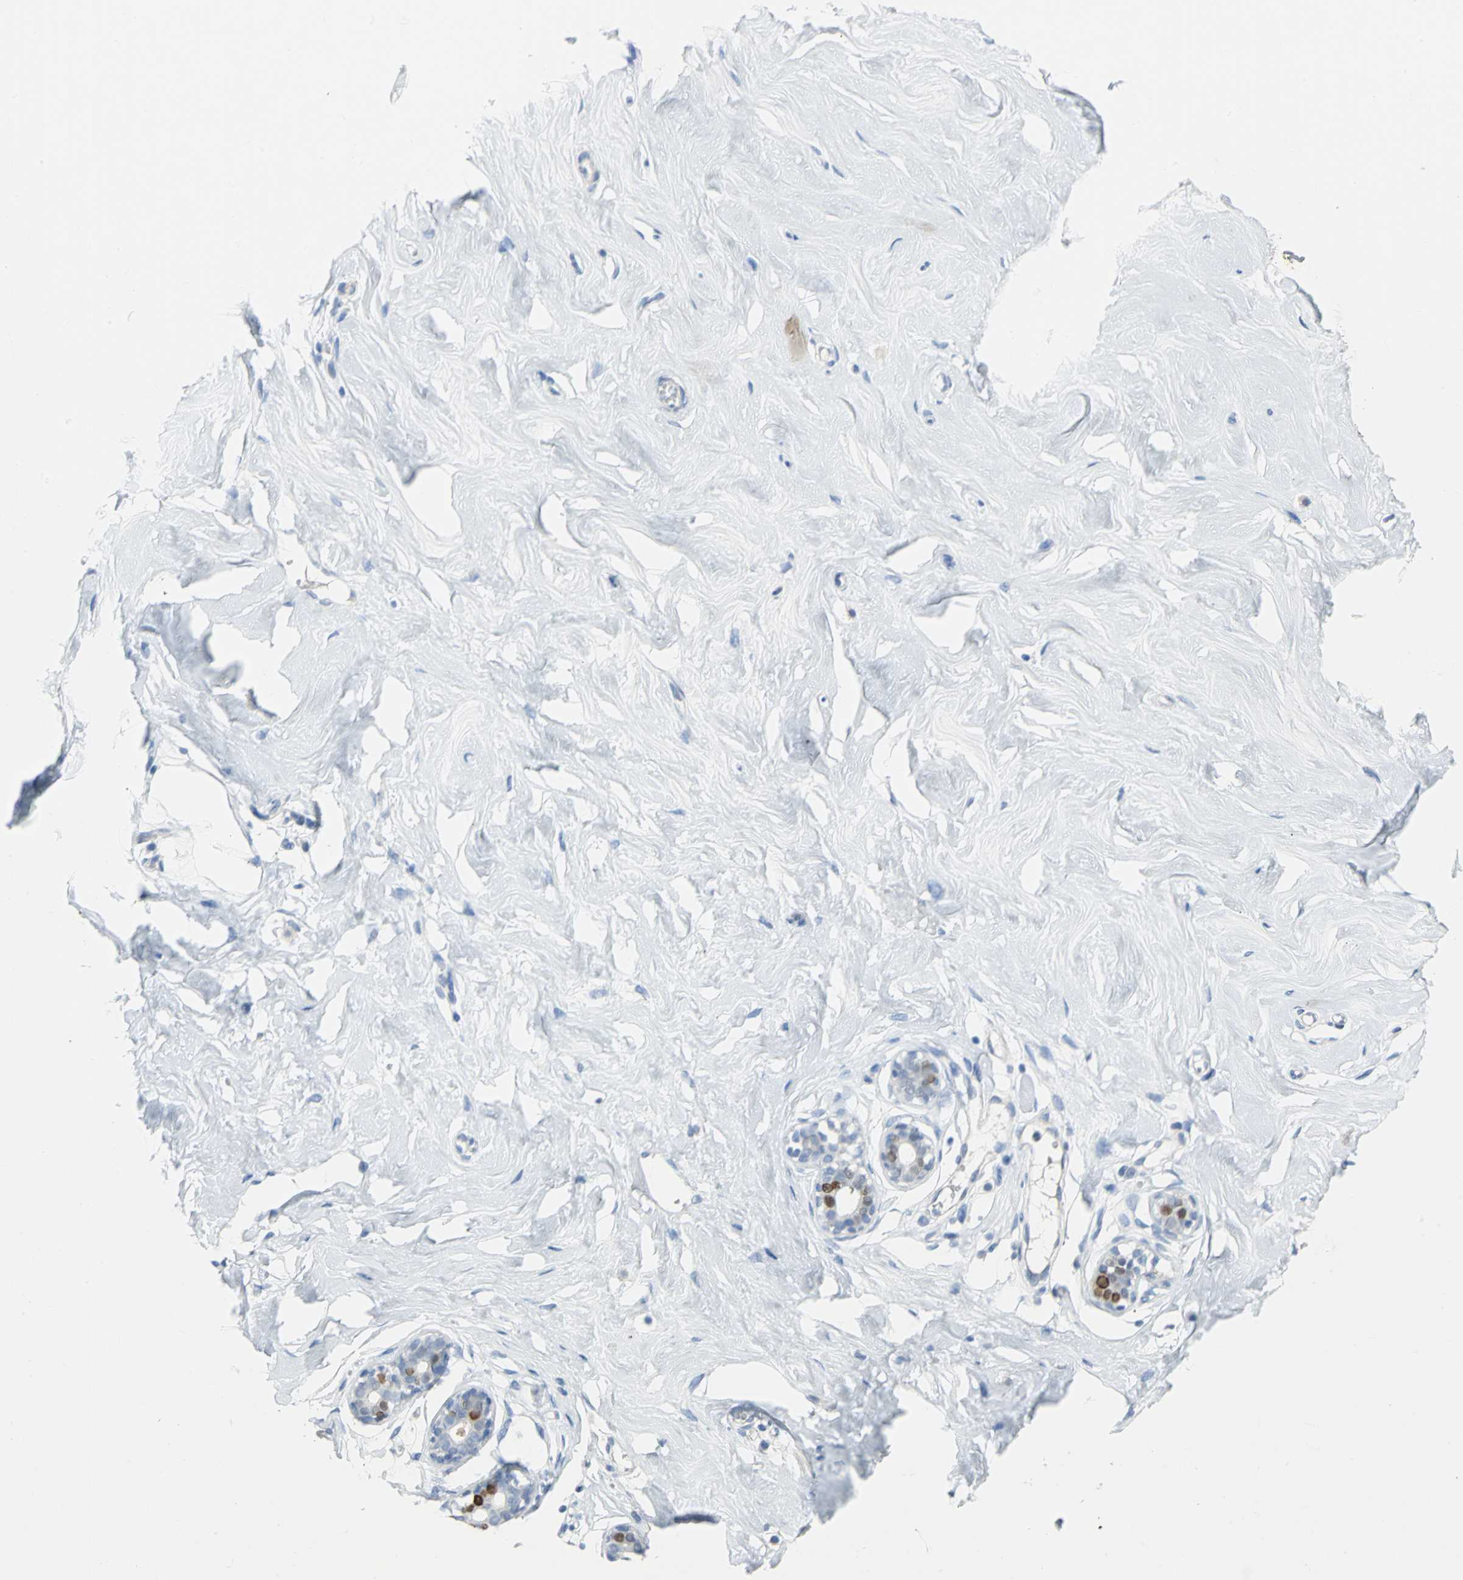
{"staining": {"intensity": "negative", "quantity": "none", "location": "none"}, "tissue": "breast", "cell_type": "Adipocytes", "image_type": "normal", "snomed": [{"axis": "morphology", "description": "Normal tissue, NOS"}, {"axis": "topography", "description": "Breast"}], "caption": "This micrograph is of normal breast stained with immunohistochemistry to label a protein in brown with the nuclei are counter-stained blue. There is no staining in adipocytes. (Stains: DAB (3,3'-diaminobenzidine) immunohistochemistry (IHC) with hematoxylin counter stain, Microscopy: brightfield microscopy at high magnification).", "gene": "MCM3", "patient": {"sex": "female", "age": 23}}